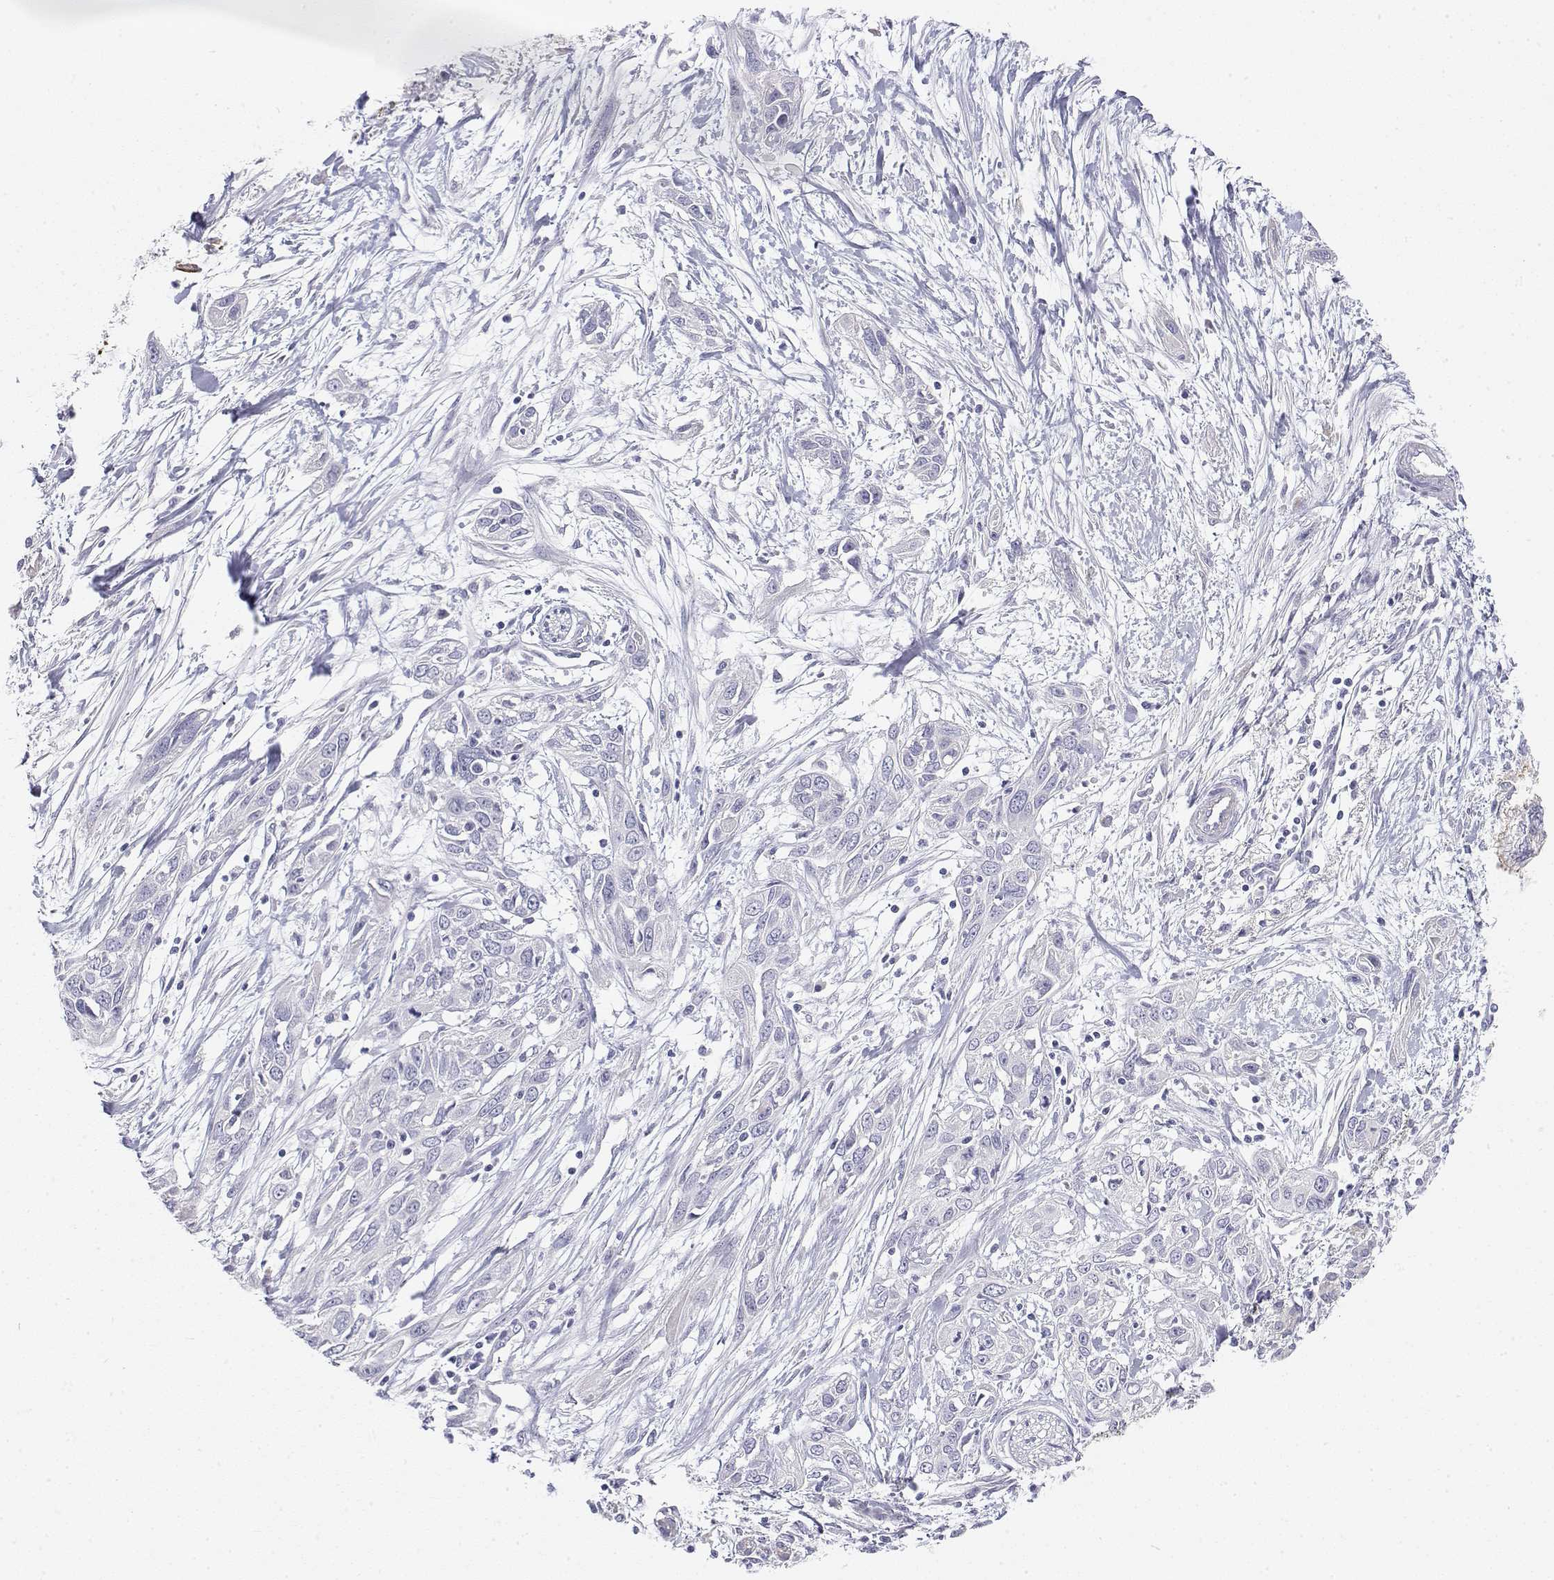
{"staining": {"intensity": "negative", "quantity": "none", "location": "none"}, "tissue": "pancreatic cancer", "cell_type": "Tumor cells", "image_type": "cancer", "snomed": [{"axis": "morphology", "description": "Adenocarcinoma, NOS"}, {"axis": "topography", "description": "Pancreas"}], "caption": "This is a histopathology image of immunohistochemistry staining of pancreatic cancer, which shows no staining in tumor cells.", "gene": "MISP", "patient": {"sex": "female", "age": 55}}